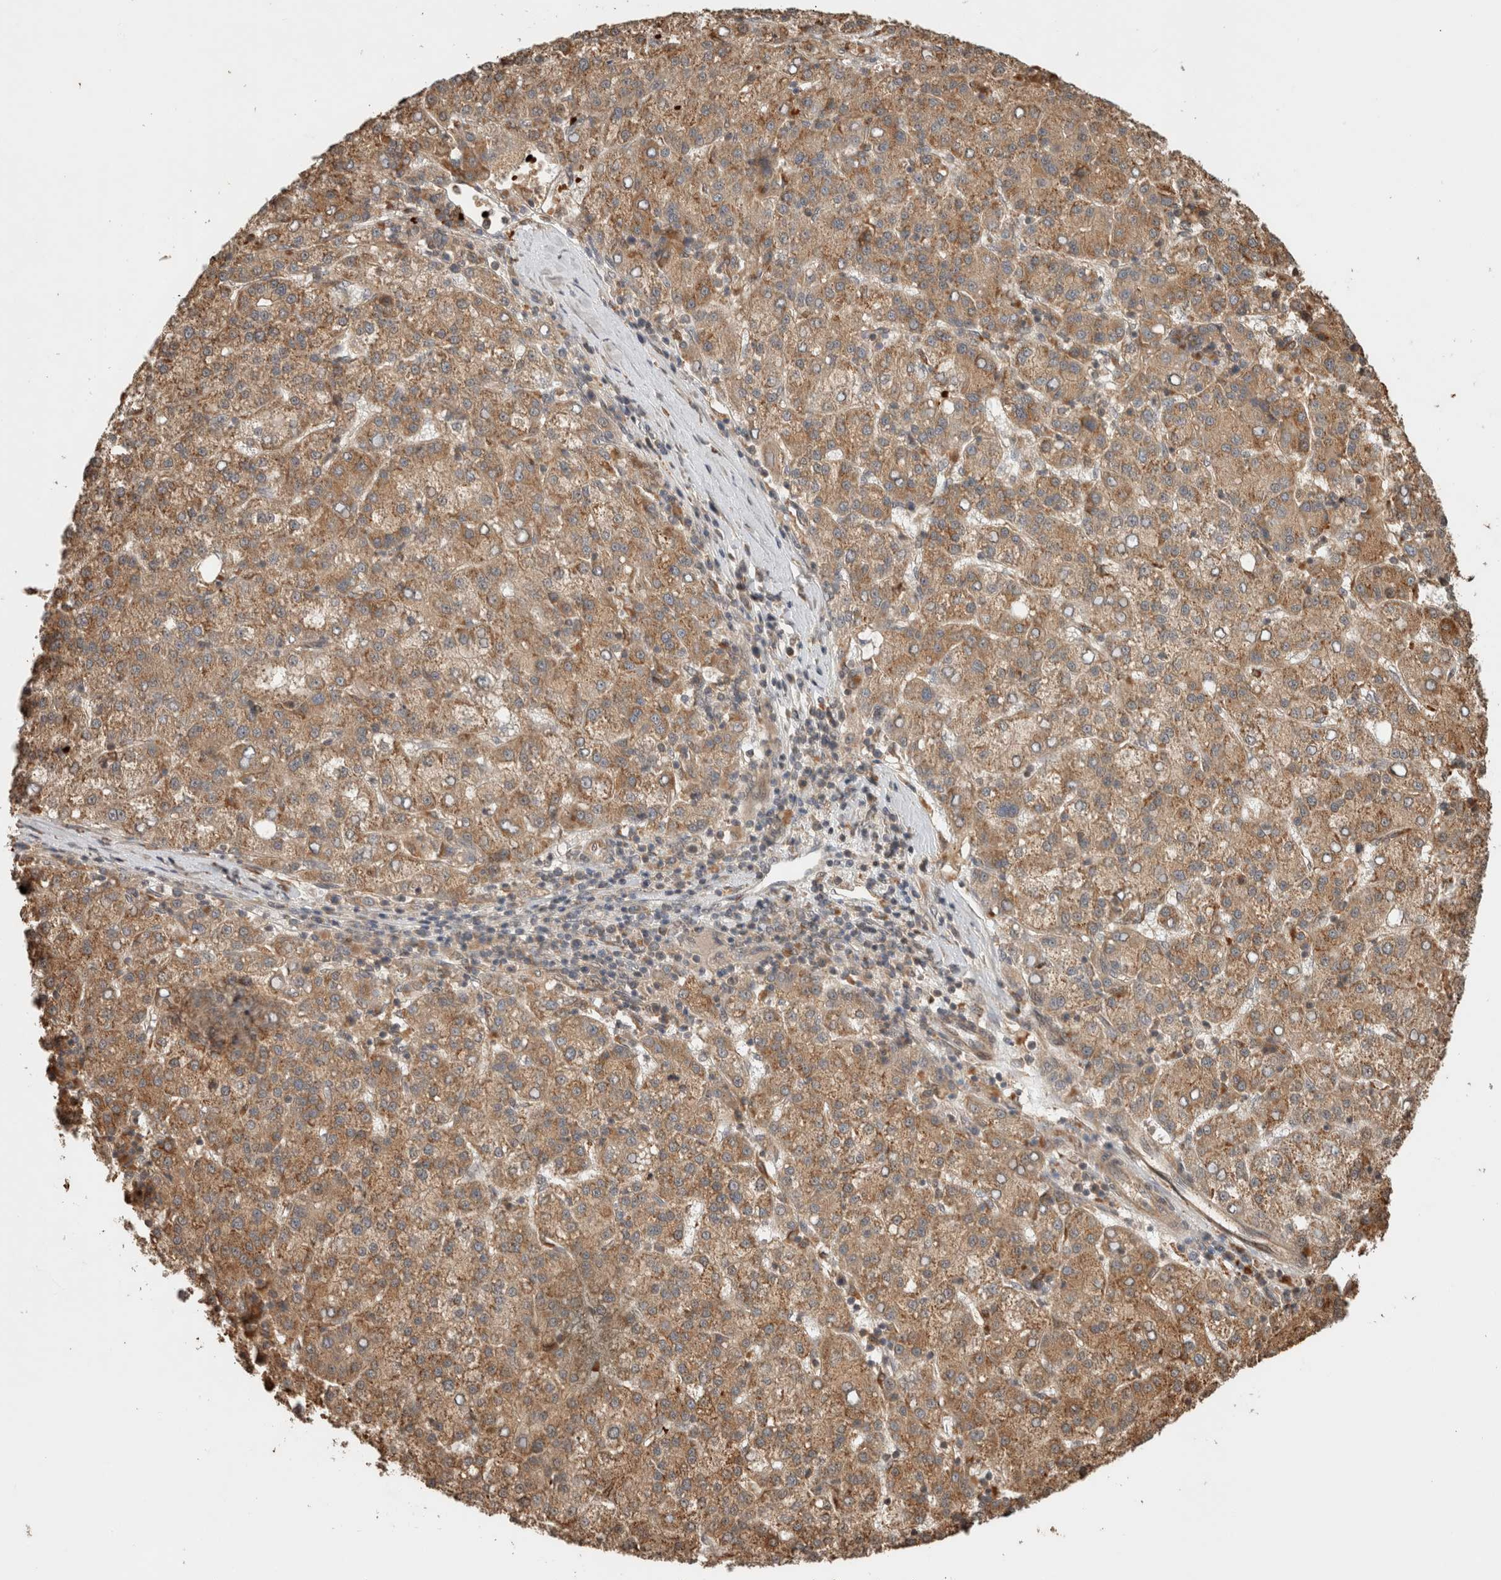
{"staining": {"intensity": "moderate", "quantity": ">75%", "location": "cytoplasmic/membranous"}, "tissue": "liver cancer", "cell_type": "Tumor cells", "image_type": "cancer", "snomed": [{"axis": "morphology", "description": "Carcinoma, Hepatocellular, NOS"}, {"axis": "topography", "description": "Liver"}], "caption": "Brown immunohistochemical staining in liver hepatocellular carcinoma exhibits moderate cytoplasmic/membranous staining in approximately >75% of tumor cells.", "gene": "OTUD6B", "patient": {"sex": "female", "age": 58}}